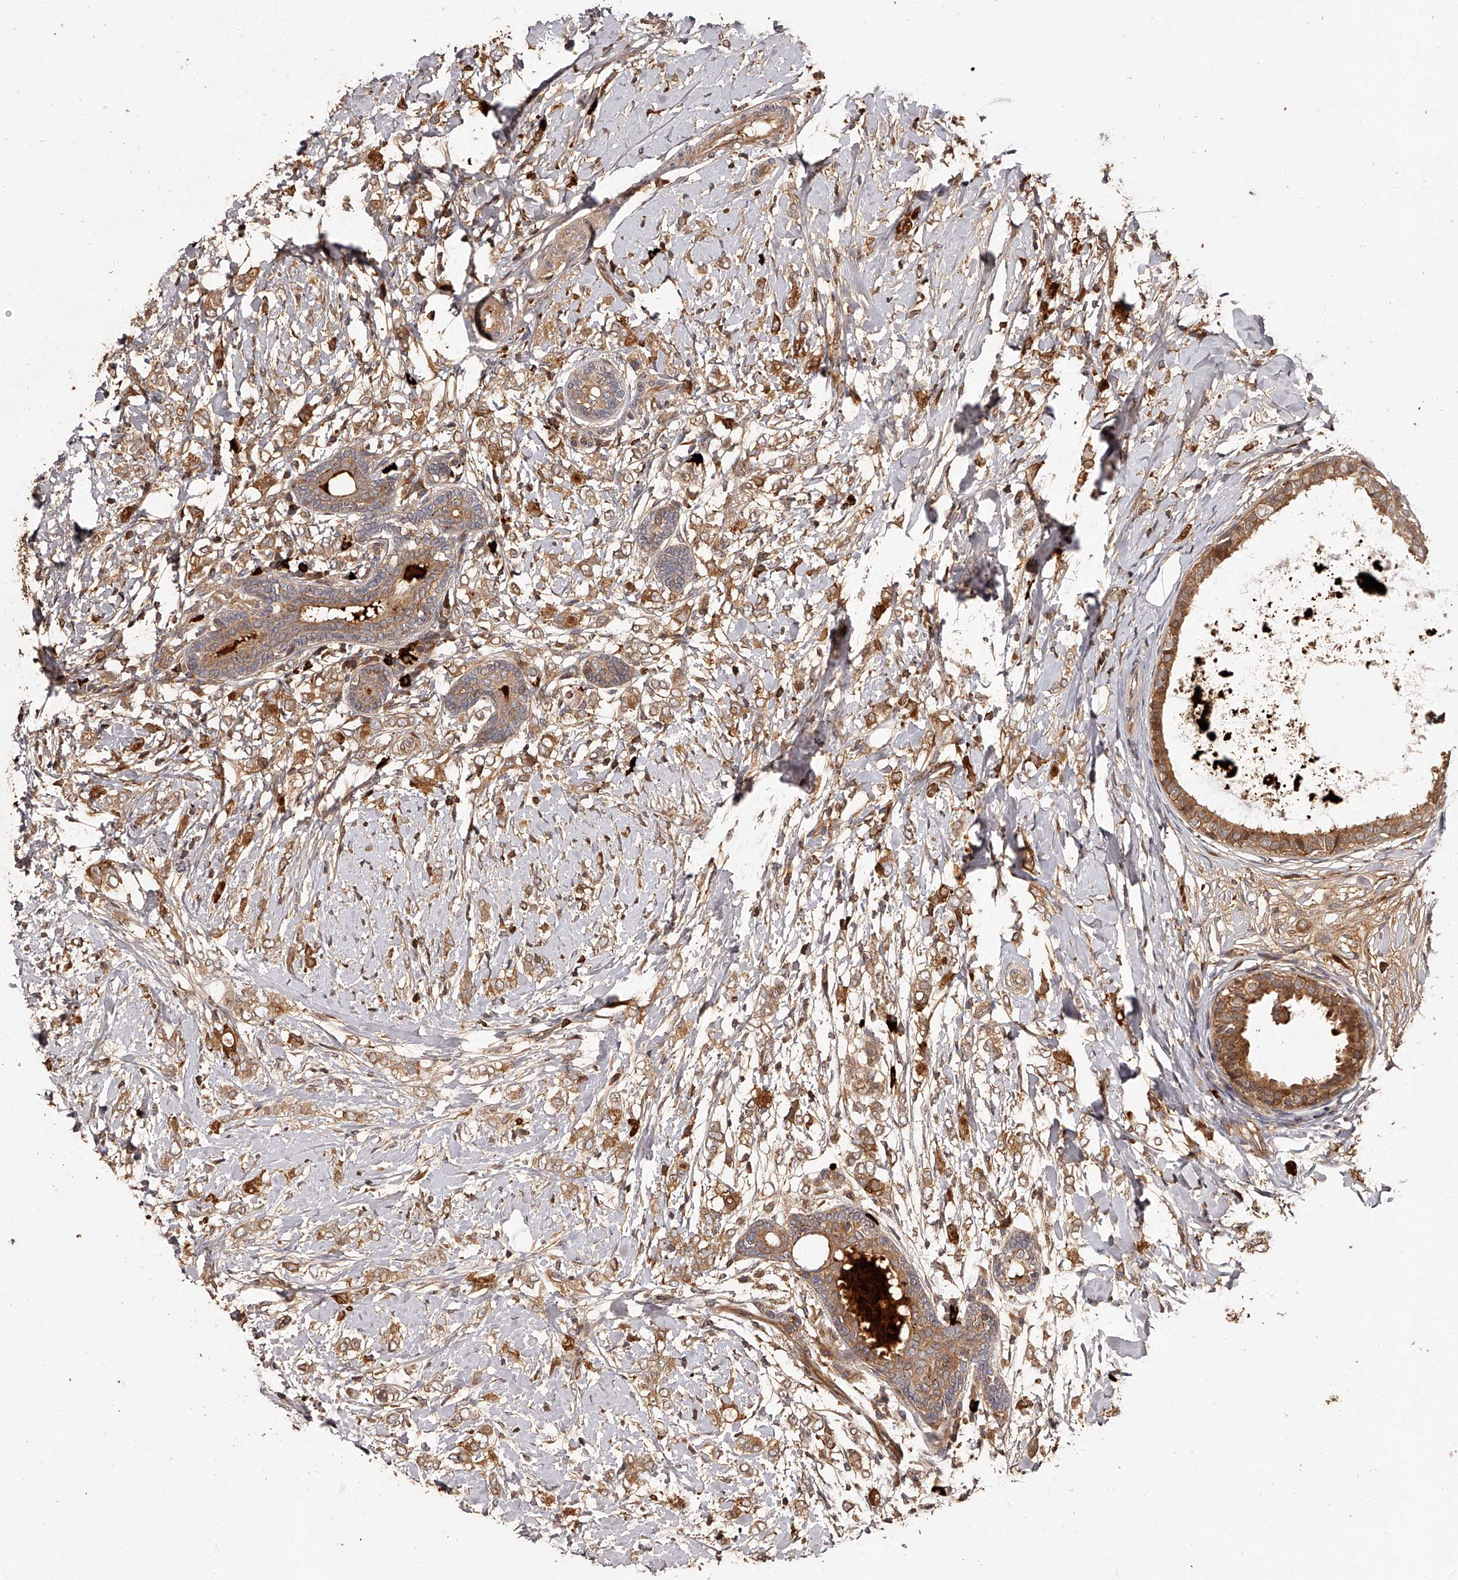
{"staining": {"intensity": "moderate", "quantity": ">75%", "location": "cytoplasmic/membranous"}, "tissue": "breast cancer", "cell_type": "Tumor cells", "image_type": "cancer", "snomed": [{"axis": "morphology", "description": "Normal tissue, NOS"}, {"axis": "morphology", "description": "Lobular carcinoma"}, {"axis": "topography", "description": "Breast"}], "caption": "Tumor cells demonstrate moderate cytoplasmic/membranous staining in about >75% of cells in breast lobular carcinoma.", "gene": "CRYZL1", "patient": {"sex": "female", "age": 47}}